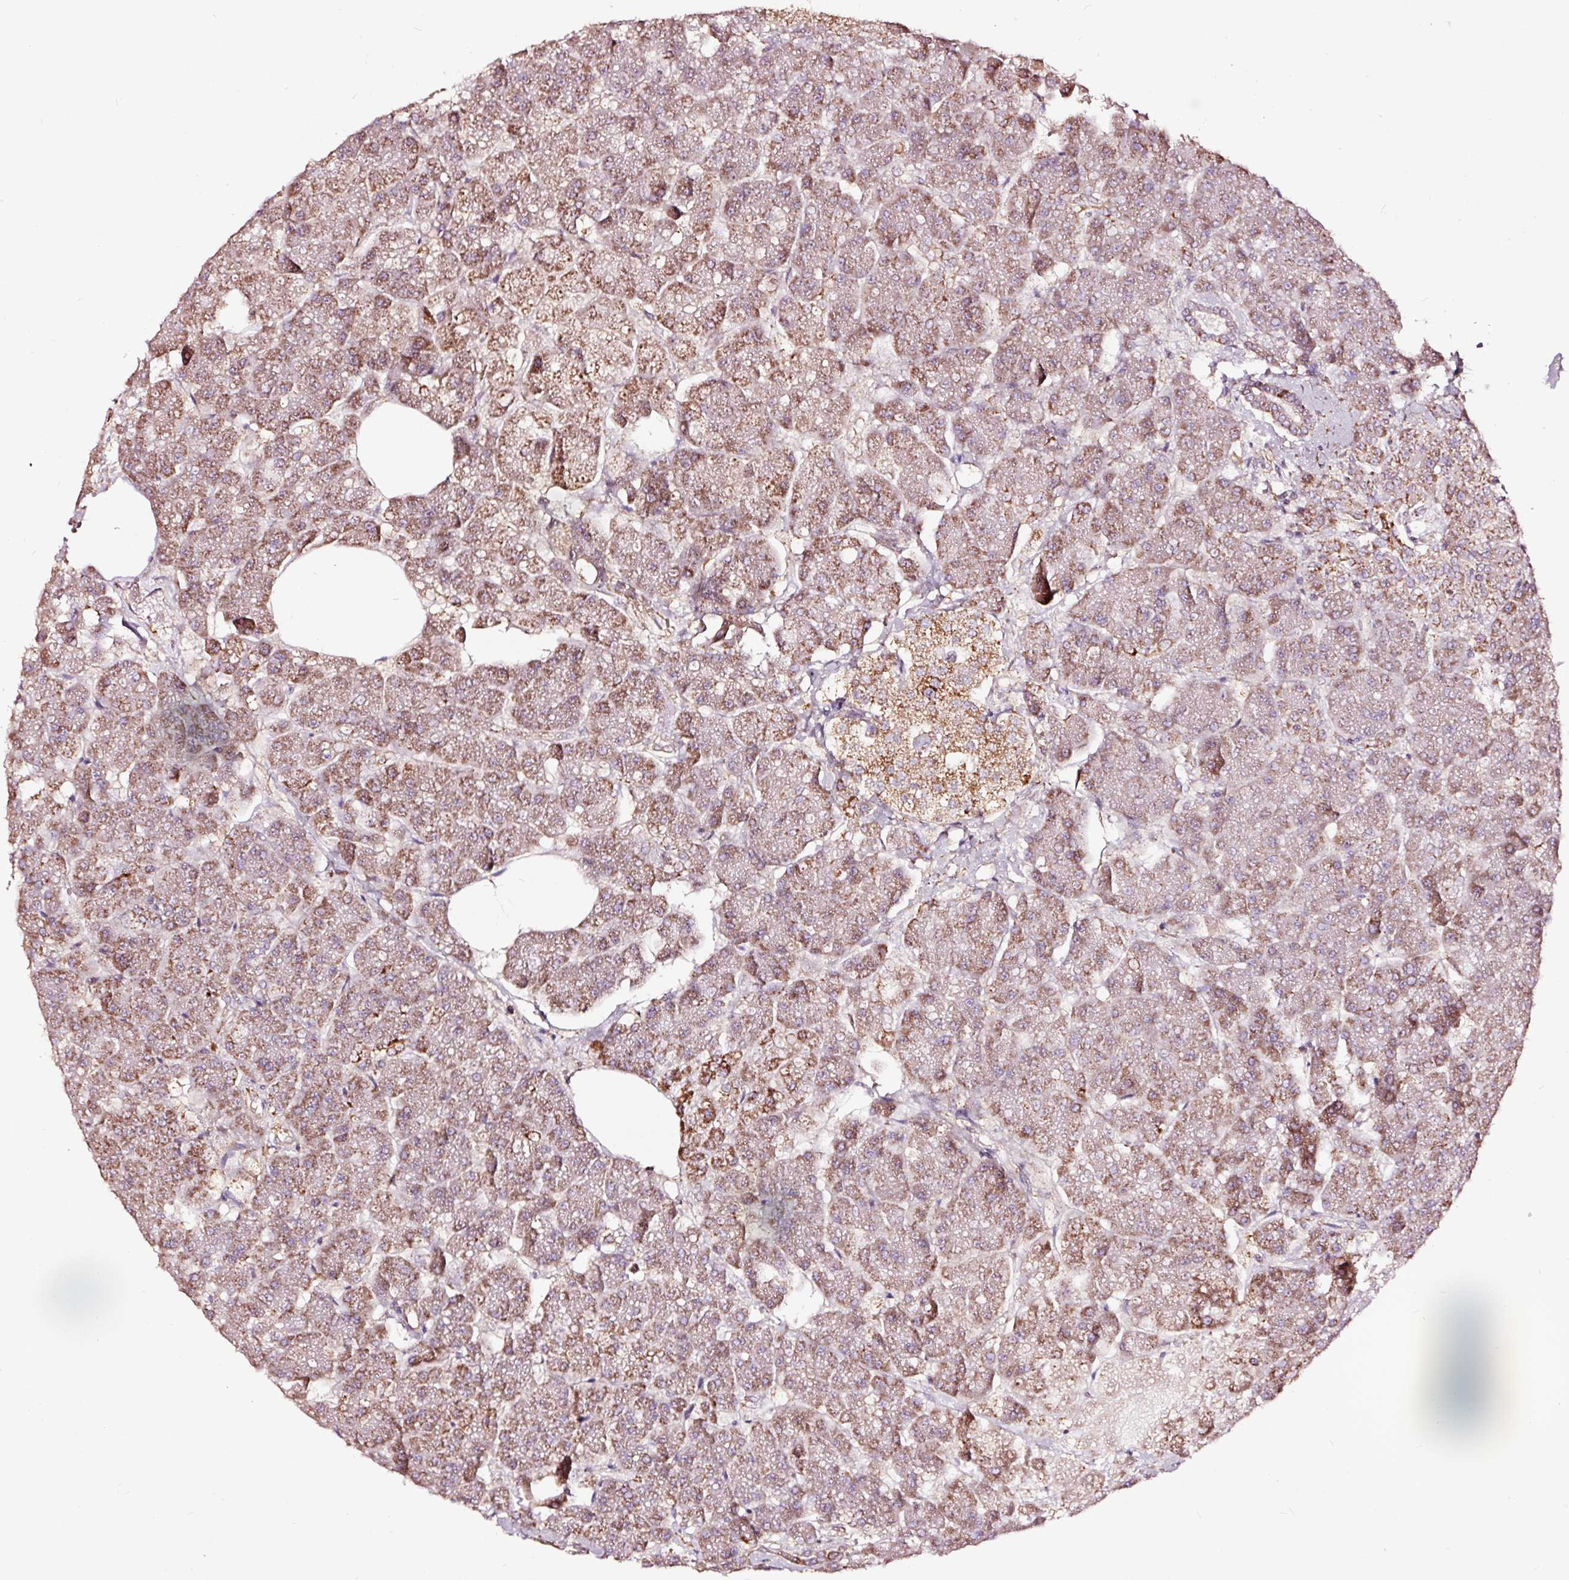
{"staining": {"intensity": "moderate", "quantity": ">75%", "location": "cytoplasmic/membranous"}, "tissue": "pancreas", "cell_type": "Exocrine glandular cells", "image_type": "normal", "snomed": [{"axis": "morphology", "description": "Normal tissue, NOS"}, {"axis": "topography", "description": "Pancreas"}, {"axis": "topography", "description": "Peripheral nerve tissue"}], "caption": "Protein staining by IHC demonstrates moderate cytoplasmic/membranous expression in about >75% of exocrine glandular cells in unremarkable pancreas. The staining is performed using DAB (3,3'-diaminobenzidine) brown chromogen to label protein expression. The nuclei are counter-stained blue using hematoxylin.", "gene": "TPM1", "patient": {"sex": "male", "age": 54}}